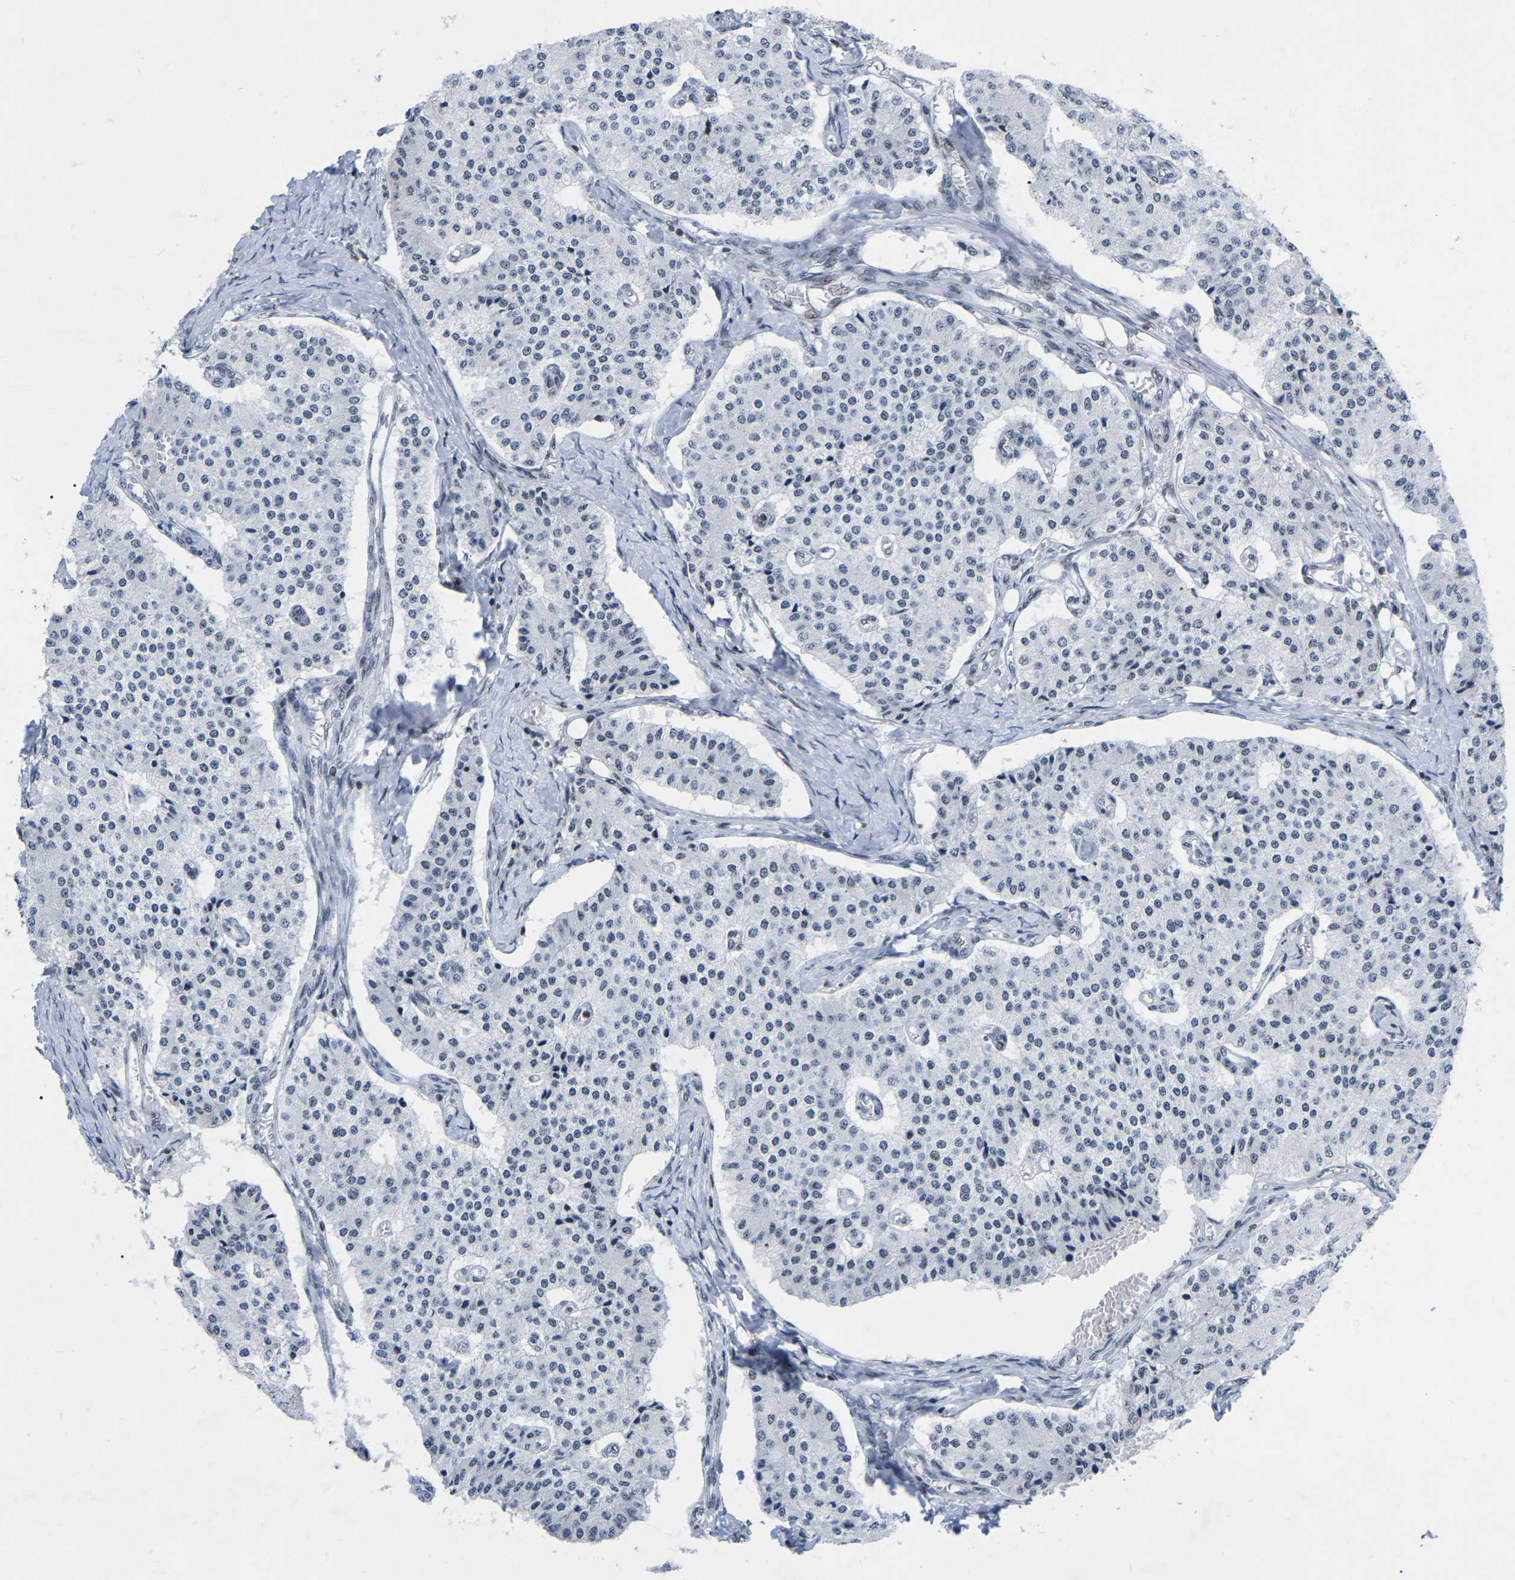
{"staining": {"intensity": "negative", "quantity": "none", "location": "none"}, "tissue": "carcinoid", "cell_type": "Tumor cells", "image_type": "cancer", "snomed": [{"axis": "morphology", "description": "Carcinoid, malignant, NOS"}, {"axis": "topography", "description": "Colon"}], "caption": "This is a image of IHC staining of carcinoid, which shows no expression in tumor cells.", "gene": "PRCC", "patient": {"sex": "female", "age": 52}}